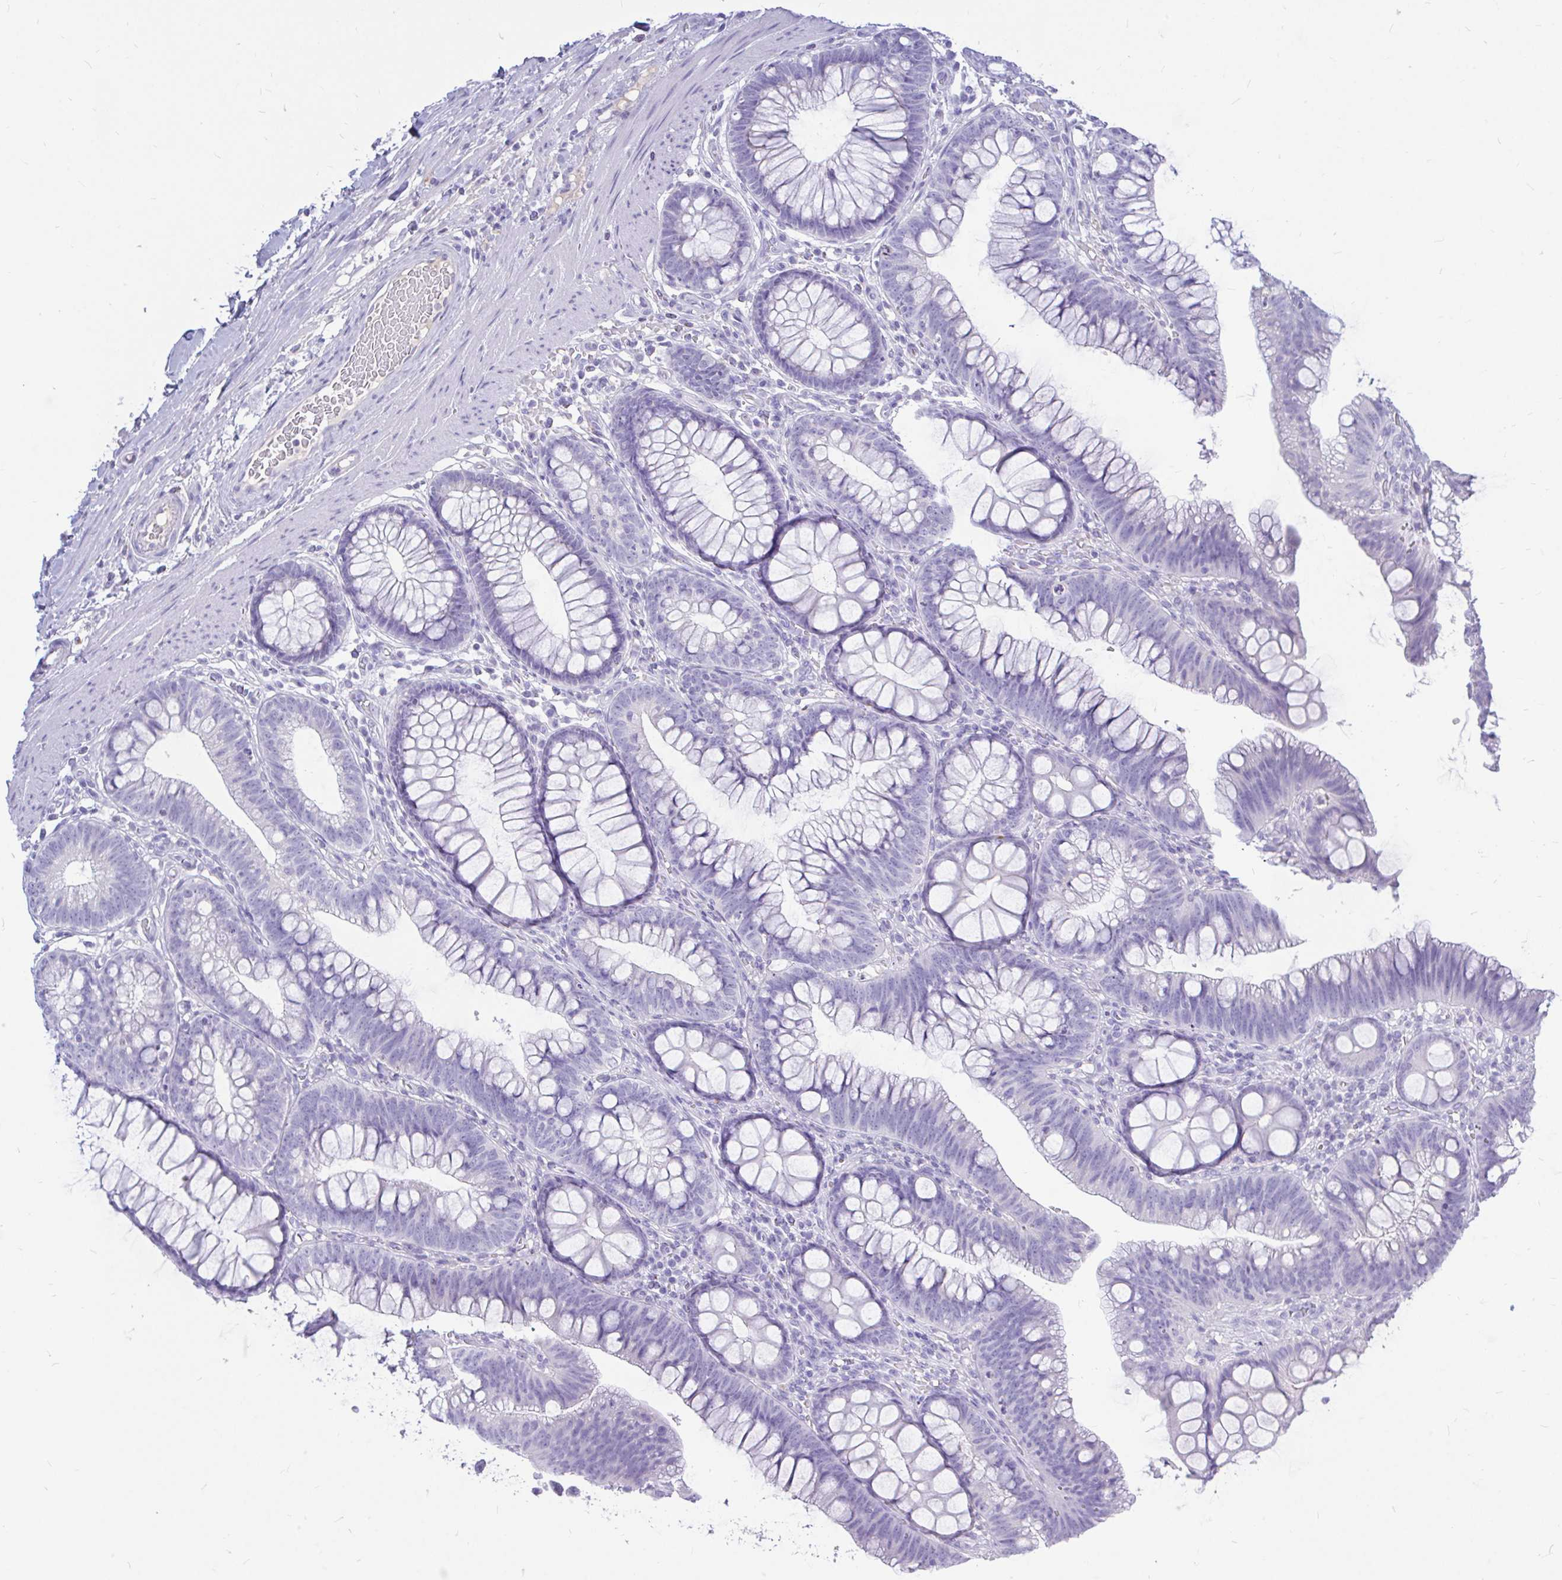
{"staining": {"intensity": "negative", "quantity": "none", "location": "none"}, "tissue": "colon", "cell_type": "Endothelial cells", "image_type": "normal", "snomed": [{"axis": "morphology", "description": "Normal tissue, NOS"}, {"axis": "morphology", "description": "Adenoma, NOS"}, {"axis": "topography", "description": "Soft tissue"}, {"axis": "topography", "description": "Colon"}], "caption": "Image shows no protein expression in endothelial cells of normal colon.", "gene": "MAP1LC3A", "patient": {"sex": "male", "age": 47}}